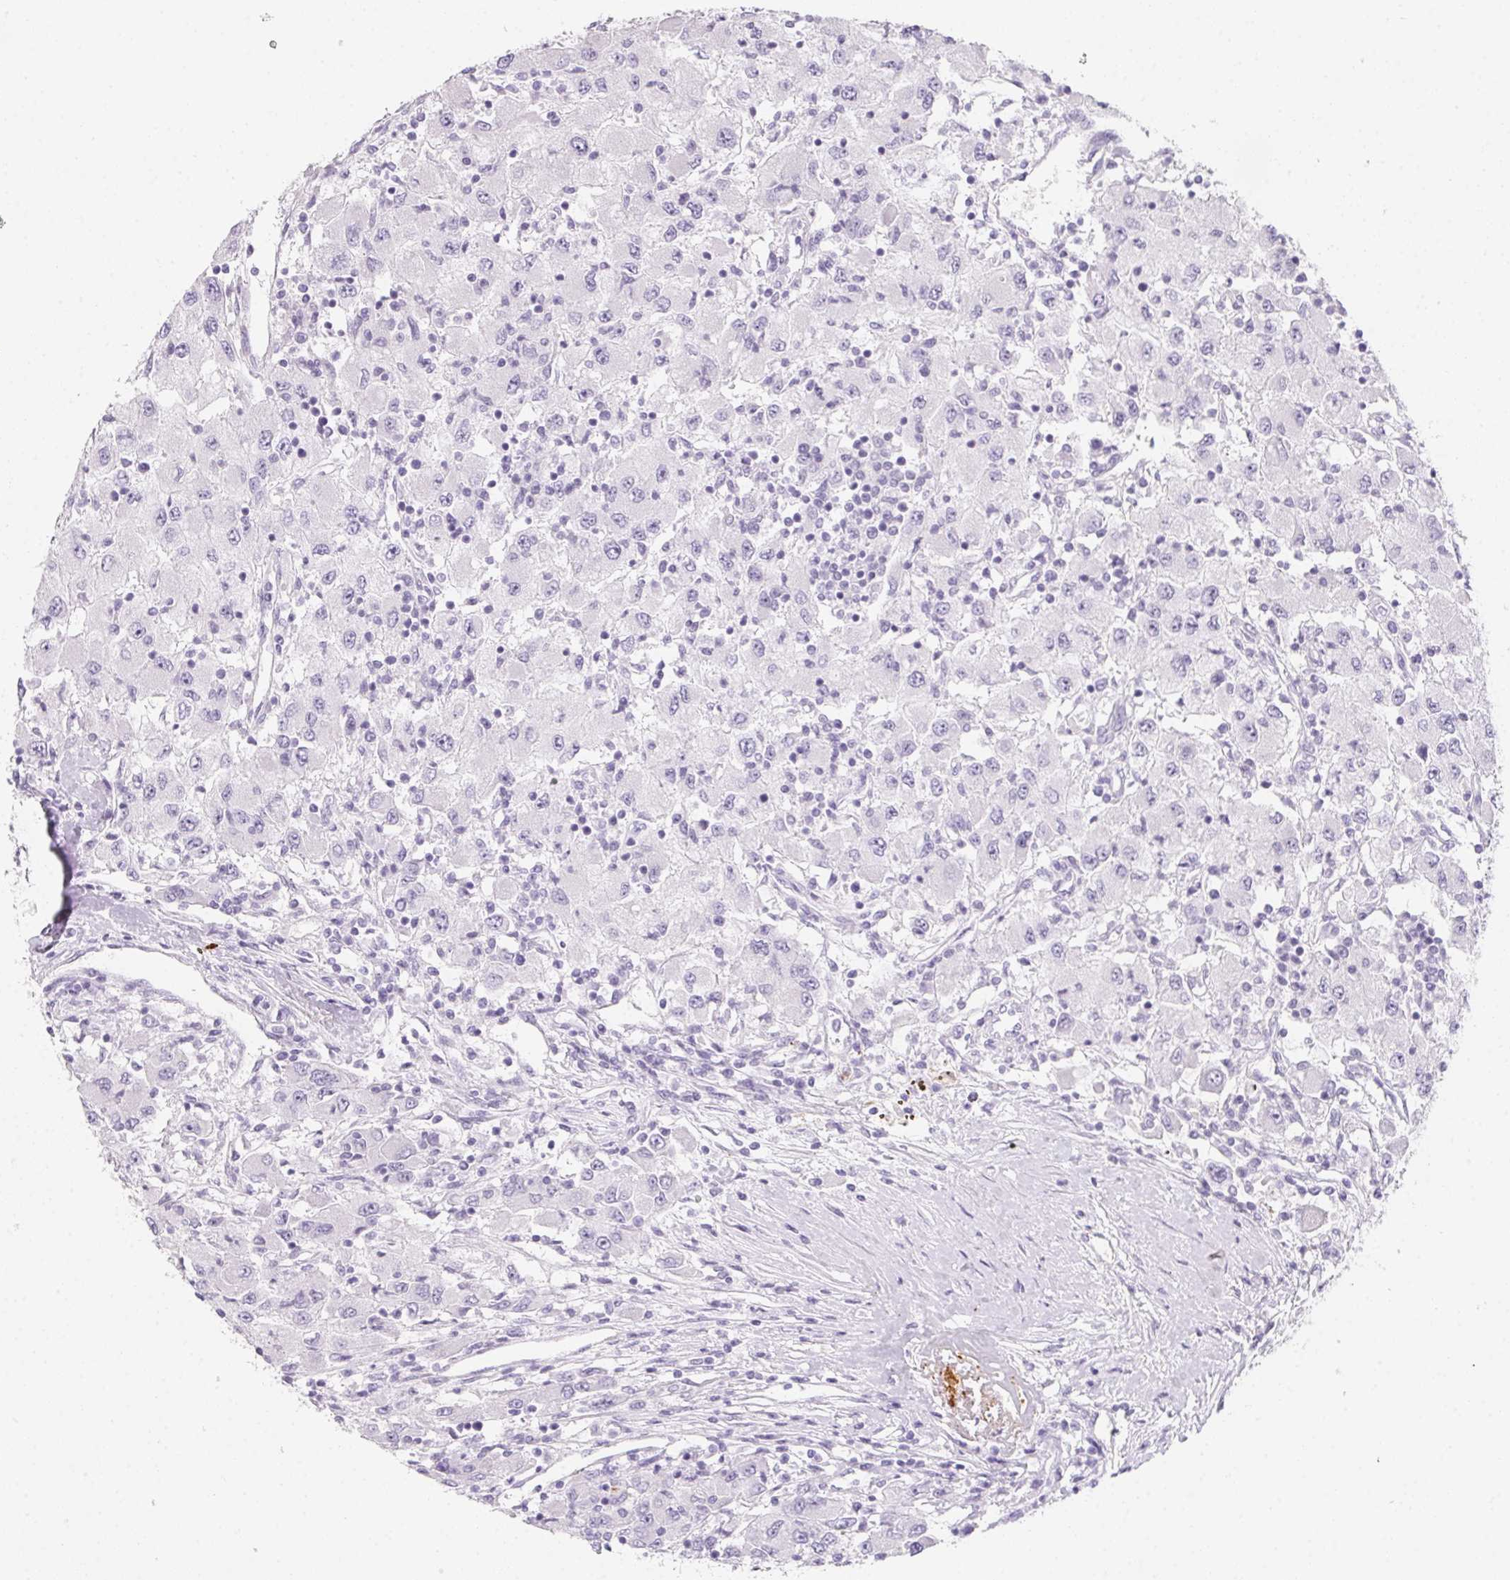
{"staining": {"intensity": "negative", "quantity": "none", "location": "none"}, "tissue": "renal cancer", "cell_type": "Tumor cells", "image_type": "cancer", "snomed": [{"axis": "morphology", "description": "Adenocarcinoma, NOS"}, {"axis": "topography", "description": "Kidney"}], "caption": "This histopathology image is of renal cancer stained with immunohistochemistry (IHC) to label a protein in brown with the nuclei are counter-stained blue. There is no expression in tumor cells. (Brightfield microscopy of DAB (3,3'-diaminobenzidine) immunohistochemistry (IHC) at high magnification).", "gene": "MYL4", "patient": {"sex": "female", "age": 67}}